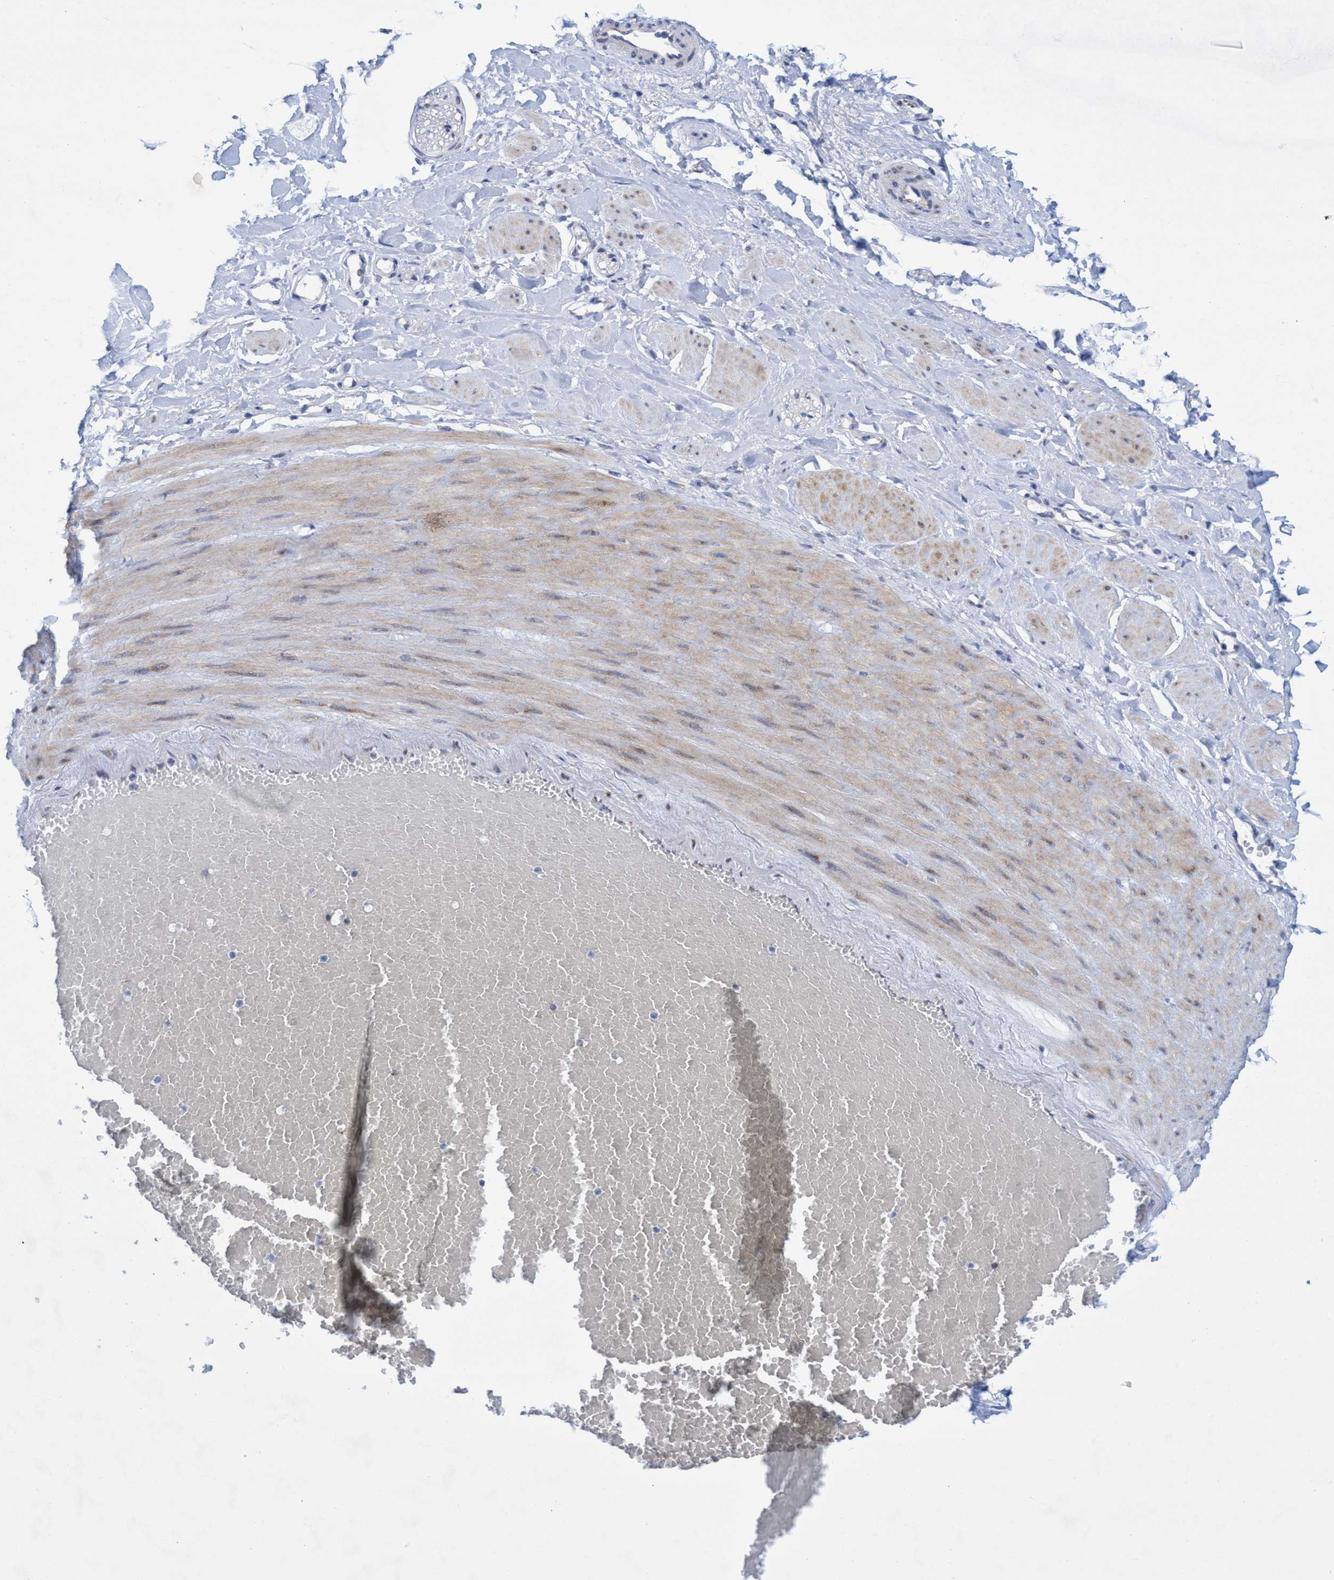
{"staining": {"intensity": "negative", "quantity": "none", "location": "none"}, "tissue": "adipose tissue", "cell_type": "Adipocytes", "image_type": "normal", "snomed": [{"axis": "morphology", "description": "Normal tissue, NOS"}, {"axis": "topography", "description": "Soft tissue"}, {"axis": "topography", "description": "Vascular tissue"}], "caption": "This is an immunohistochemistry histopathology image of unremarkable adipose tissue. There is no positivity in adipocytes.", "gene": "R3HCC1", "patient": {"sex": "female", "age": 35}}